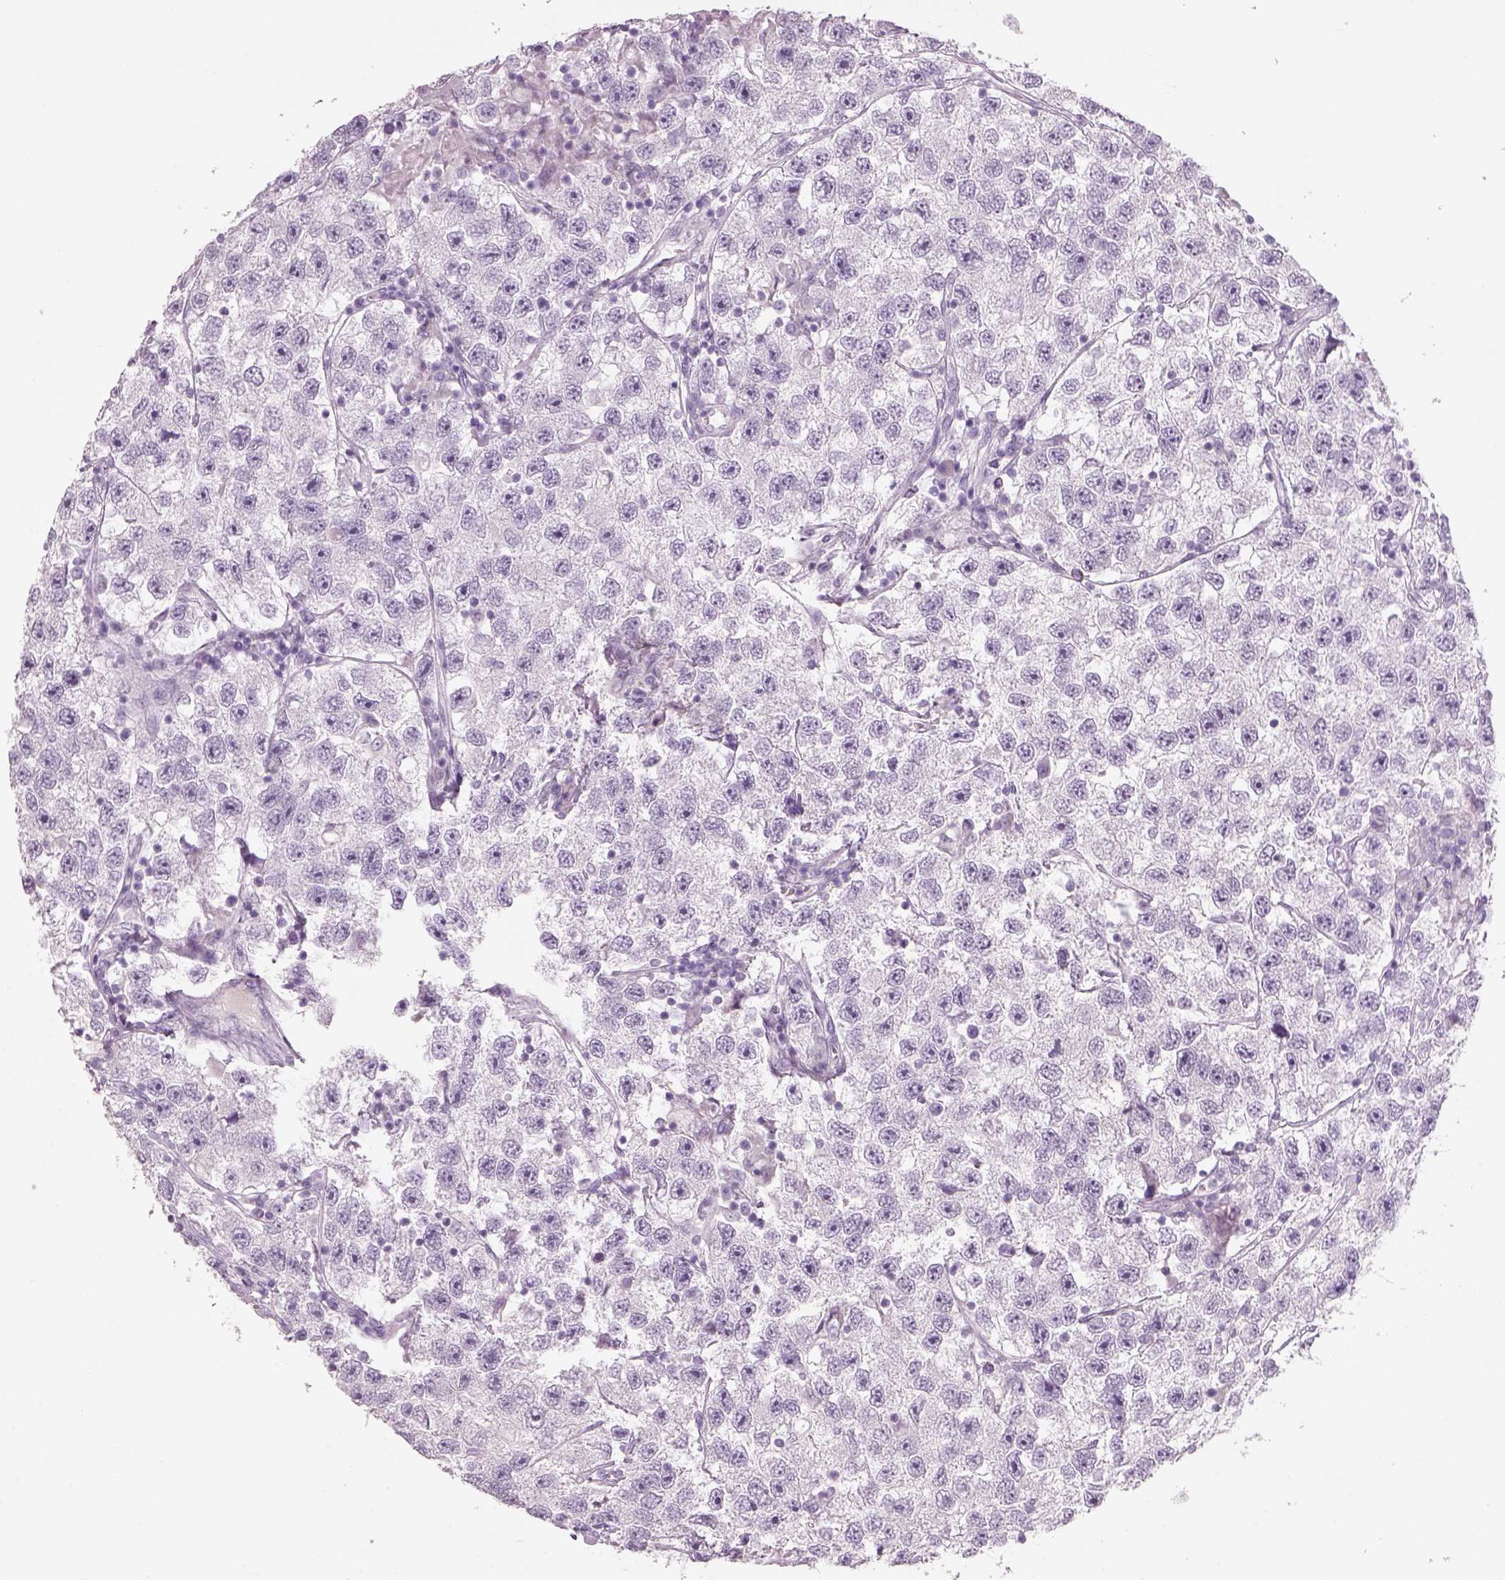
{"staining": {"intensity": "negative", "quantity": "none", "location": "none"}, "tissue": "testis cancer", "cell_type": "Tumor cells", "image_type": "cancer", "snomed": [{"axis": "morphology", "description": "Seminoma, NOS"}, {"axis": "topography", "description": "Testis"}], "caption": "The immunohistochemistry photomicrograph has no significant positivity in tumor cells of seminoma (testis) tissue.", "gene": "SLC6A2", "patient": {"sex": "male", "age": 26}}